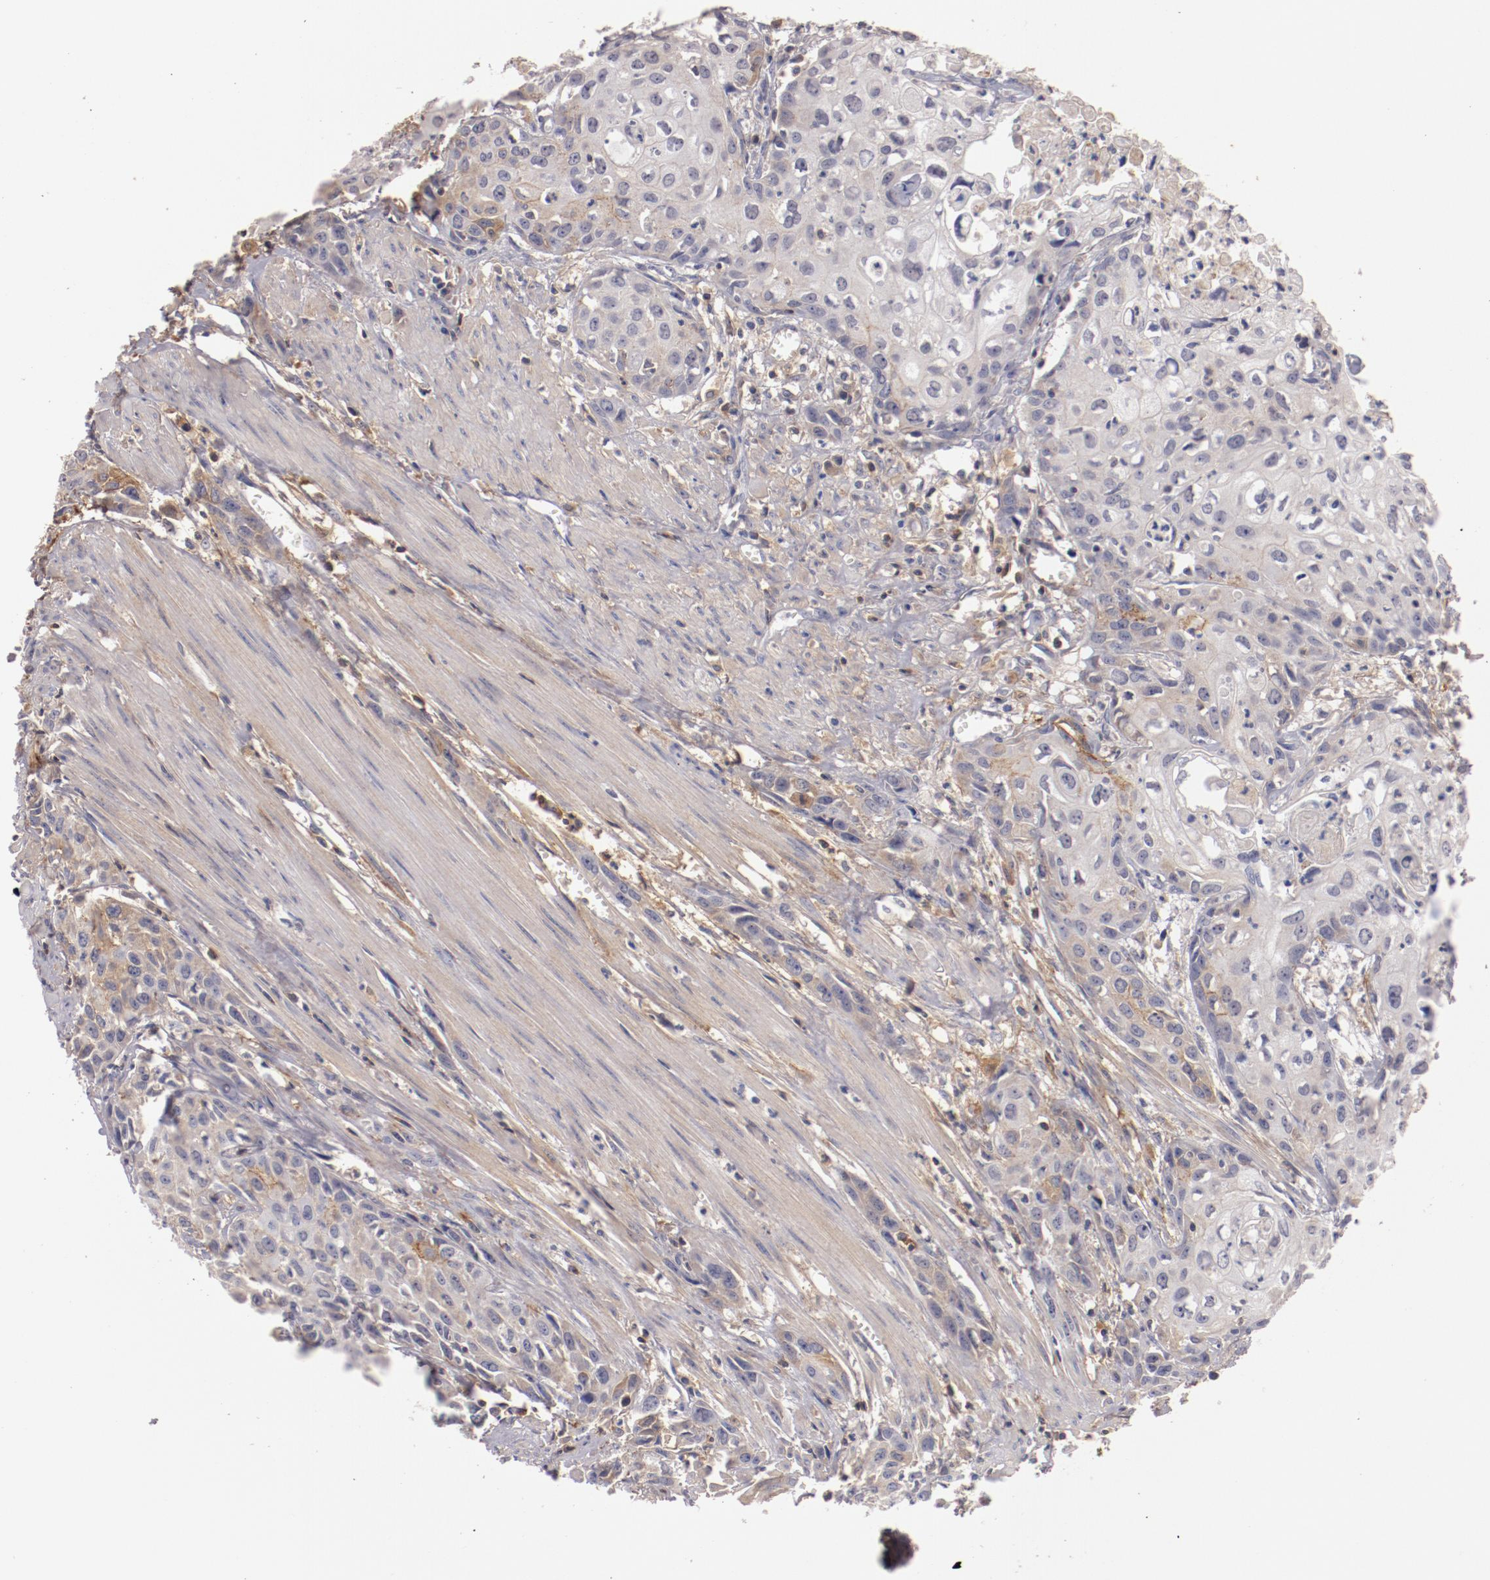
{"staining": {"intensity": "weak", "quantity": "<25%", "location": "cytoplasmic/membranous"}, "tissue": "urothelial cancer", "cell_type": "Tumor cells", "image_type": "cancer", "snomed": [{"axis": "morphology", "description": "Urothelial carcinoma, High grade"}, {"axis": "topography", "description": "Urinary bladder"}], "caption": "Immunohistochemical staining of human high-grade urothelial carcinoma displays no significant positivity in tumor cells.", "gene": "MBL2", "patient": {"sex": "male", "age": 54}}